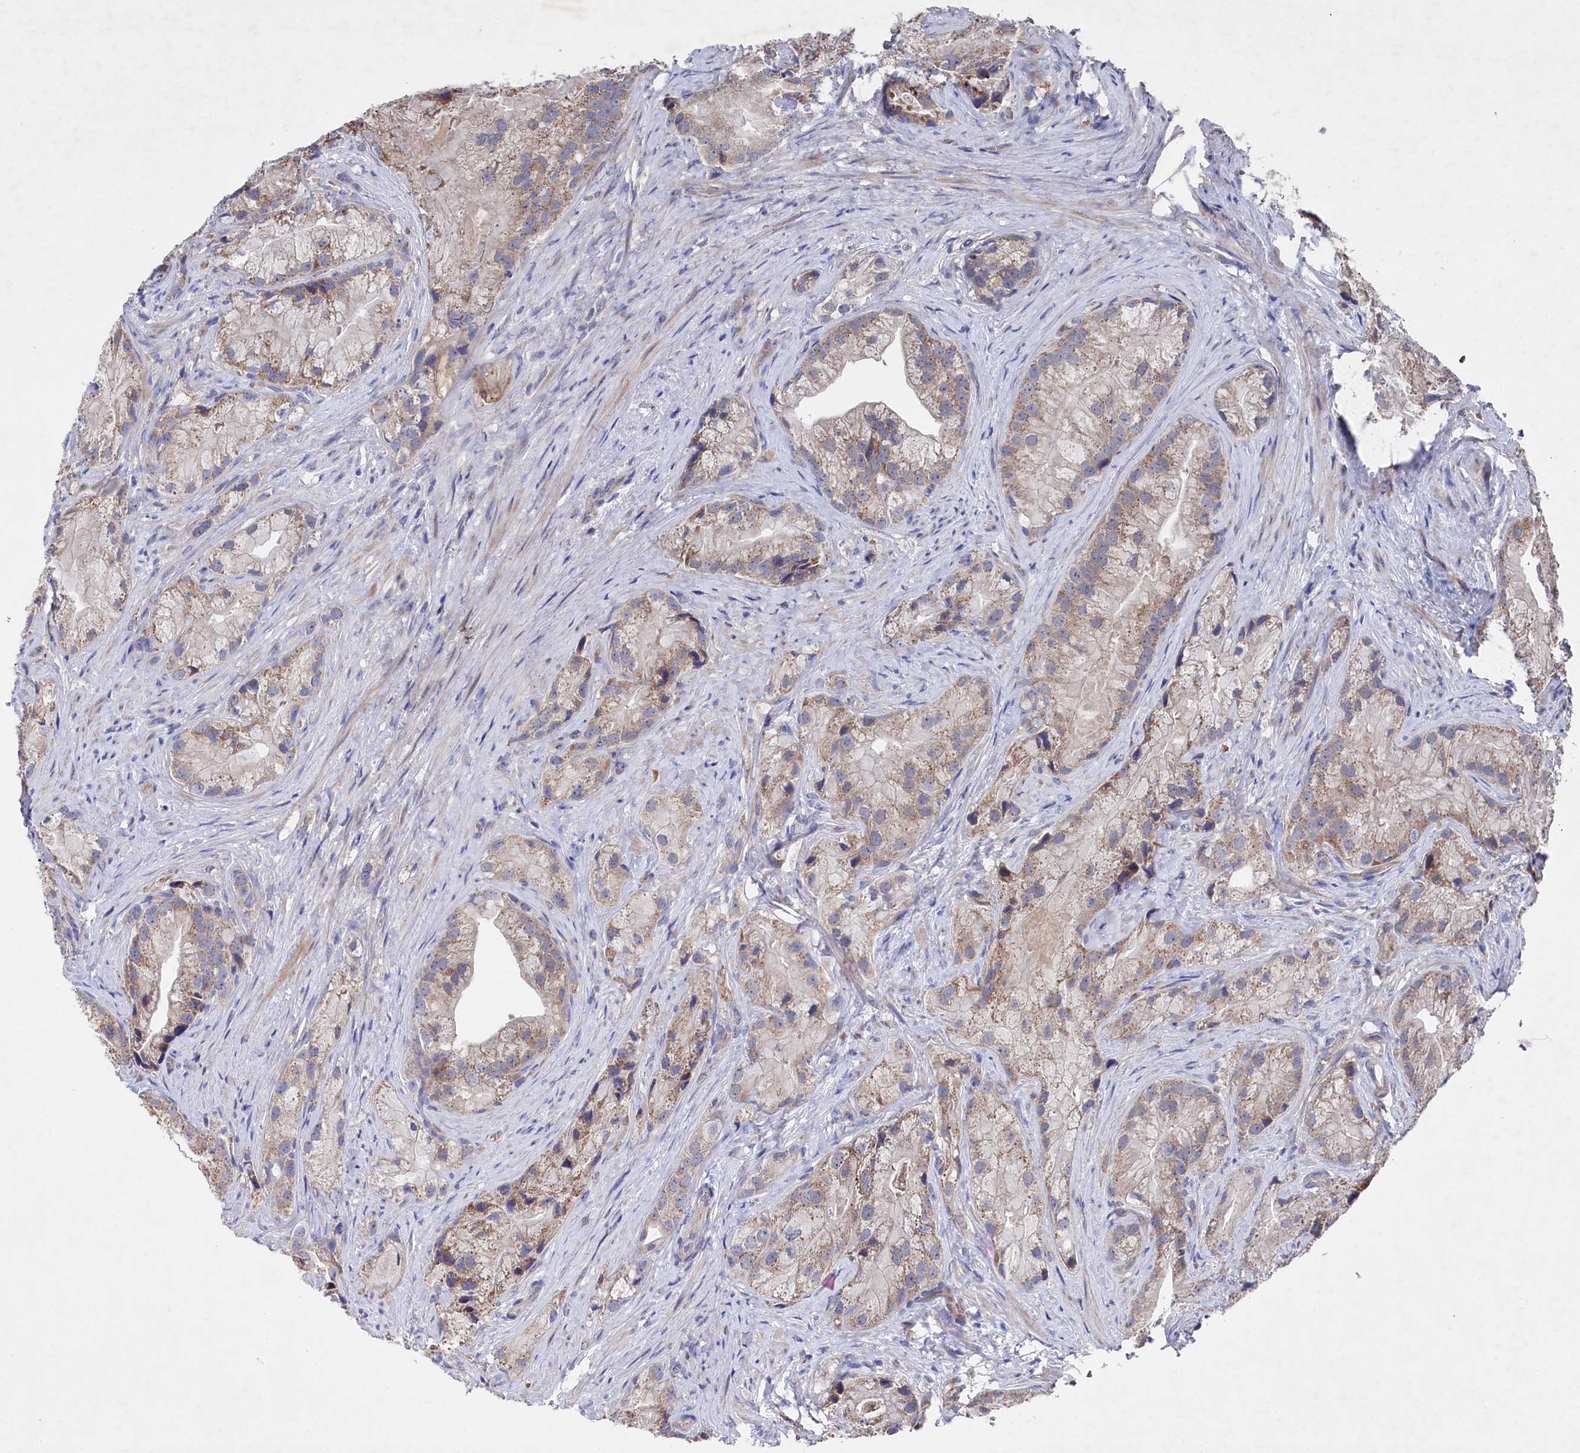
{"staining": {"intensity": "weak", "quantity": "25%-75%", "location": "cytoplasmic/membranous"}, "tissue": "prostate cancer", "cell_type": "Tumor cells", "image_type": "cancer", "snomed": [{"axis": "morphology", "description": "Adenocarcinoma, Low grade"}, {"axis": "topography", "description": "Prostate"}], "caption": "Immunohistochemistry micrograph of neoplastic tissue: human low-grade adenocarcinoma (prostate) stained using immunohistochemistry demonstrates low levels of weak protein expression localized specifically in the cytoplasmic/membranous of tumor cells, appearing as a cytoplasmic/membranous brown color.", "gene": "SUPV3L1", "patient": {"sex": "male", "age": 71}}